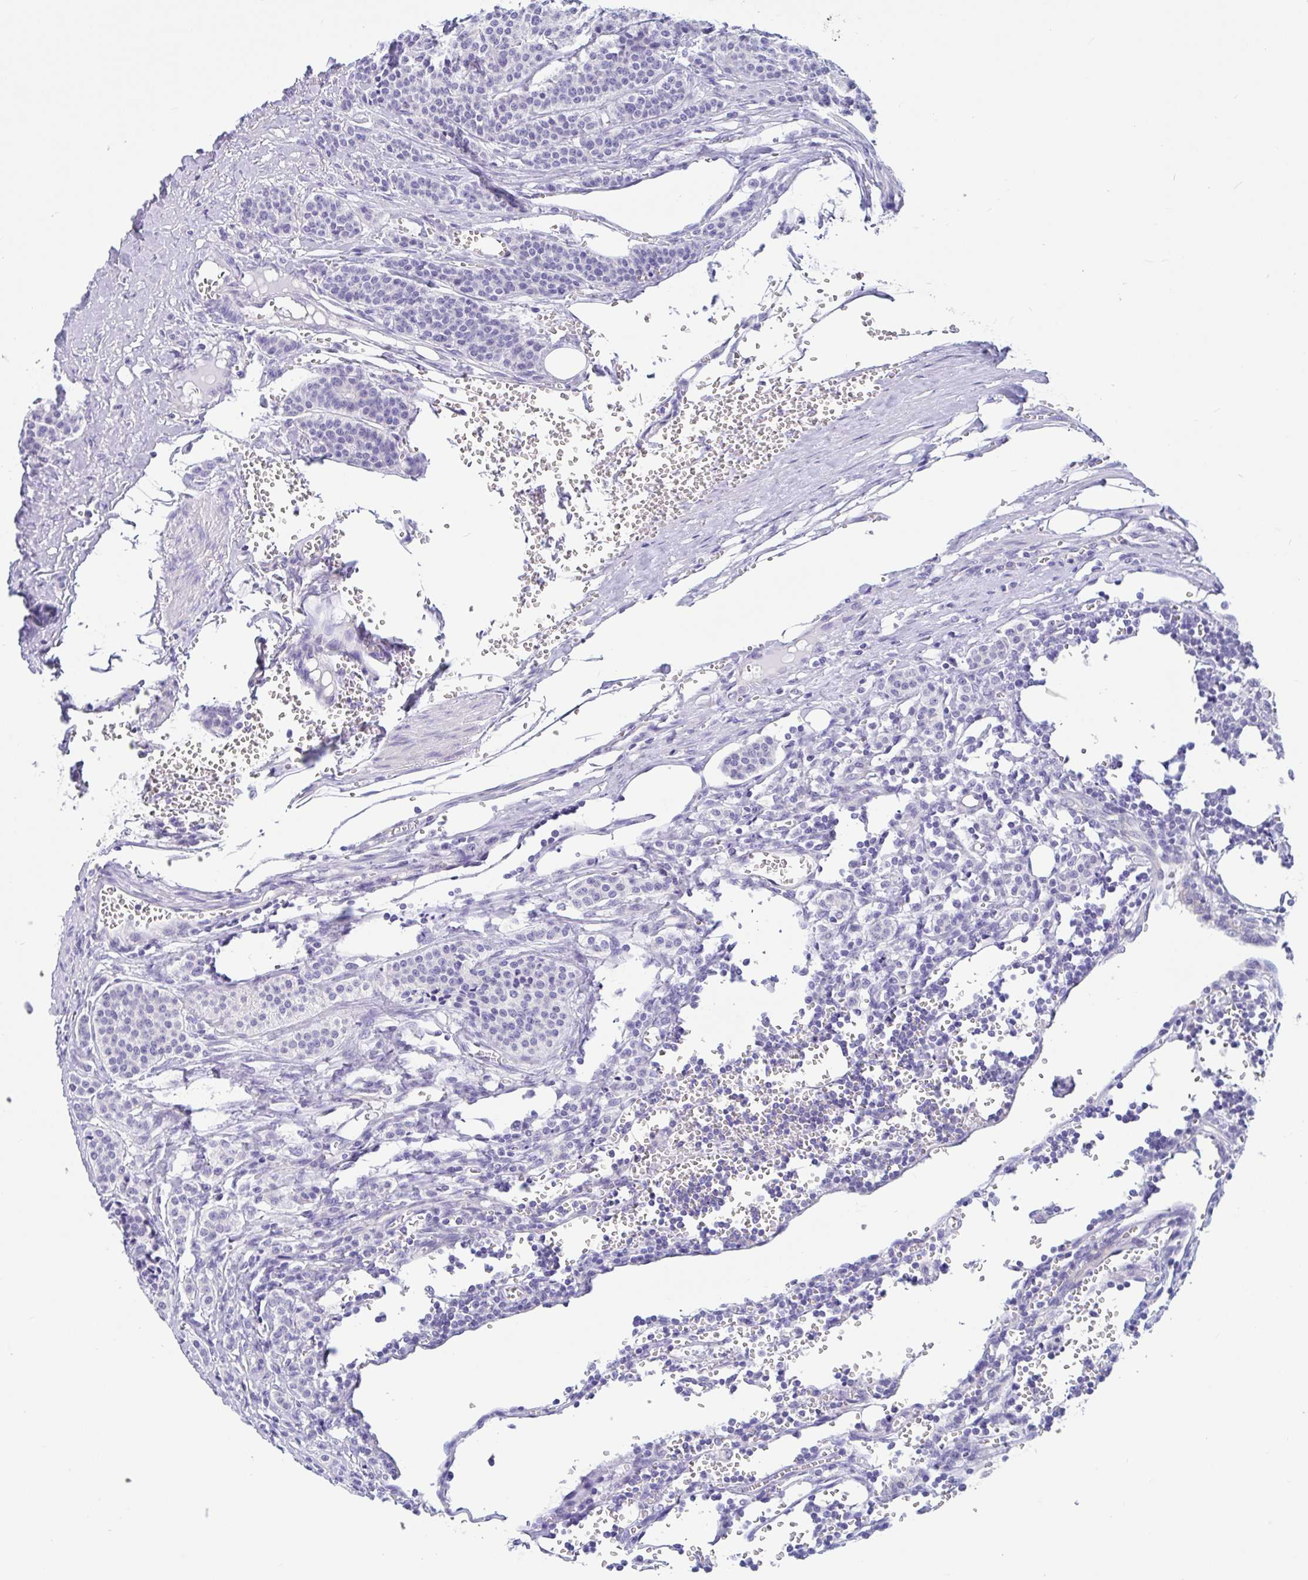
{"staining": {"intensity": "negative", "quantity": "none", "location": "none"}, "tissue": "carcinoid", "cell_type": "Tumor cells", "image_type": "cancer", "snomed": [{"axis": "morphology", "description": "Carcinoid, malignant, NOS"}, {"axis": "topography", "description": "Small intestine"}], "caption": "Tumor cells show no significant positivity in carcinoid. (Stains: DAB (3,3'-diaminobenzidine) IHC with hematoxylin counter stain, Microscopy: brightfield microscopy at high magnification).", "gene": "OR6N2", "patient": {"sex": "male", "age": 63}}